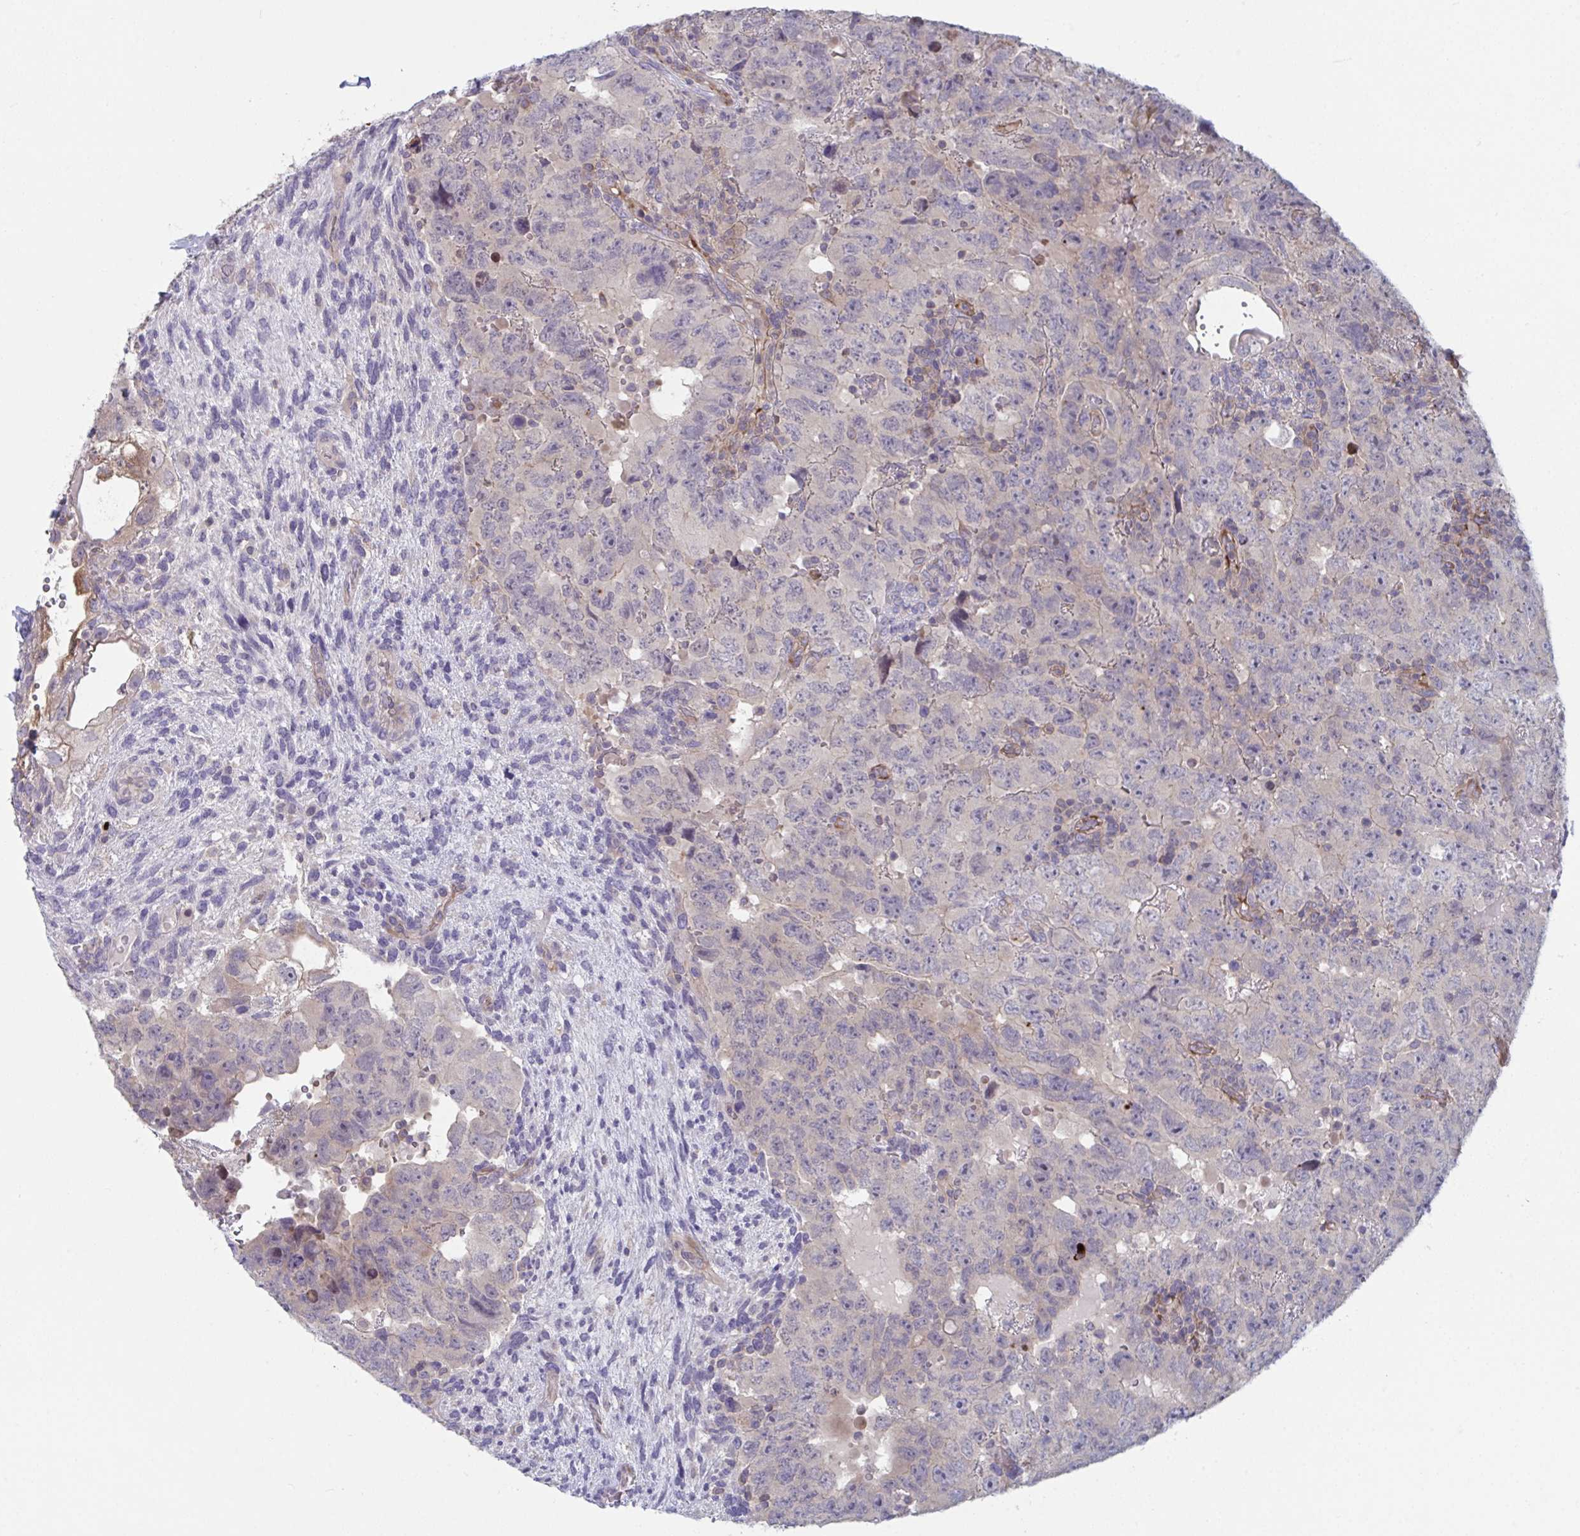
{"staining": {"intensity": "negative", "quantity": "none", "location": "none"}, "tissue": "testis cancer", "cell_type": "Tumor cells", "image_type": "cancer", "snomed": [{"axis": "morphology", "description": "Carcinoma, Embryonal, NOS"}, {"axis": "topography", "description": "Testis"}], "caption": "The immunohistochemistry (IHC) image has no significant positivity in tumor cells of testis cancer (embryonal carcinoma) tissue.", "gene": "STK26", "patient": {"sex": "male", "age": 24}}